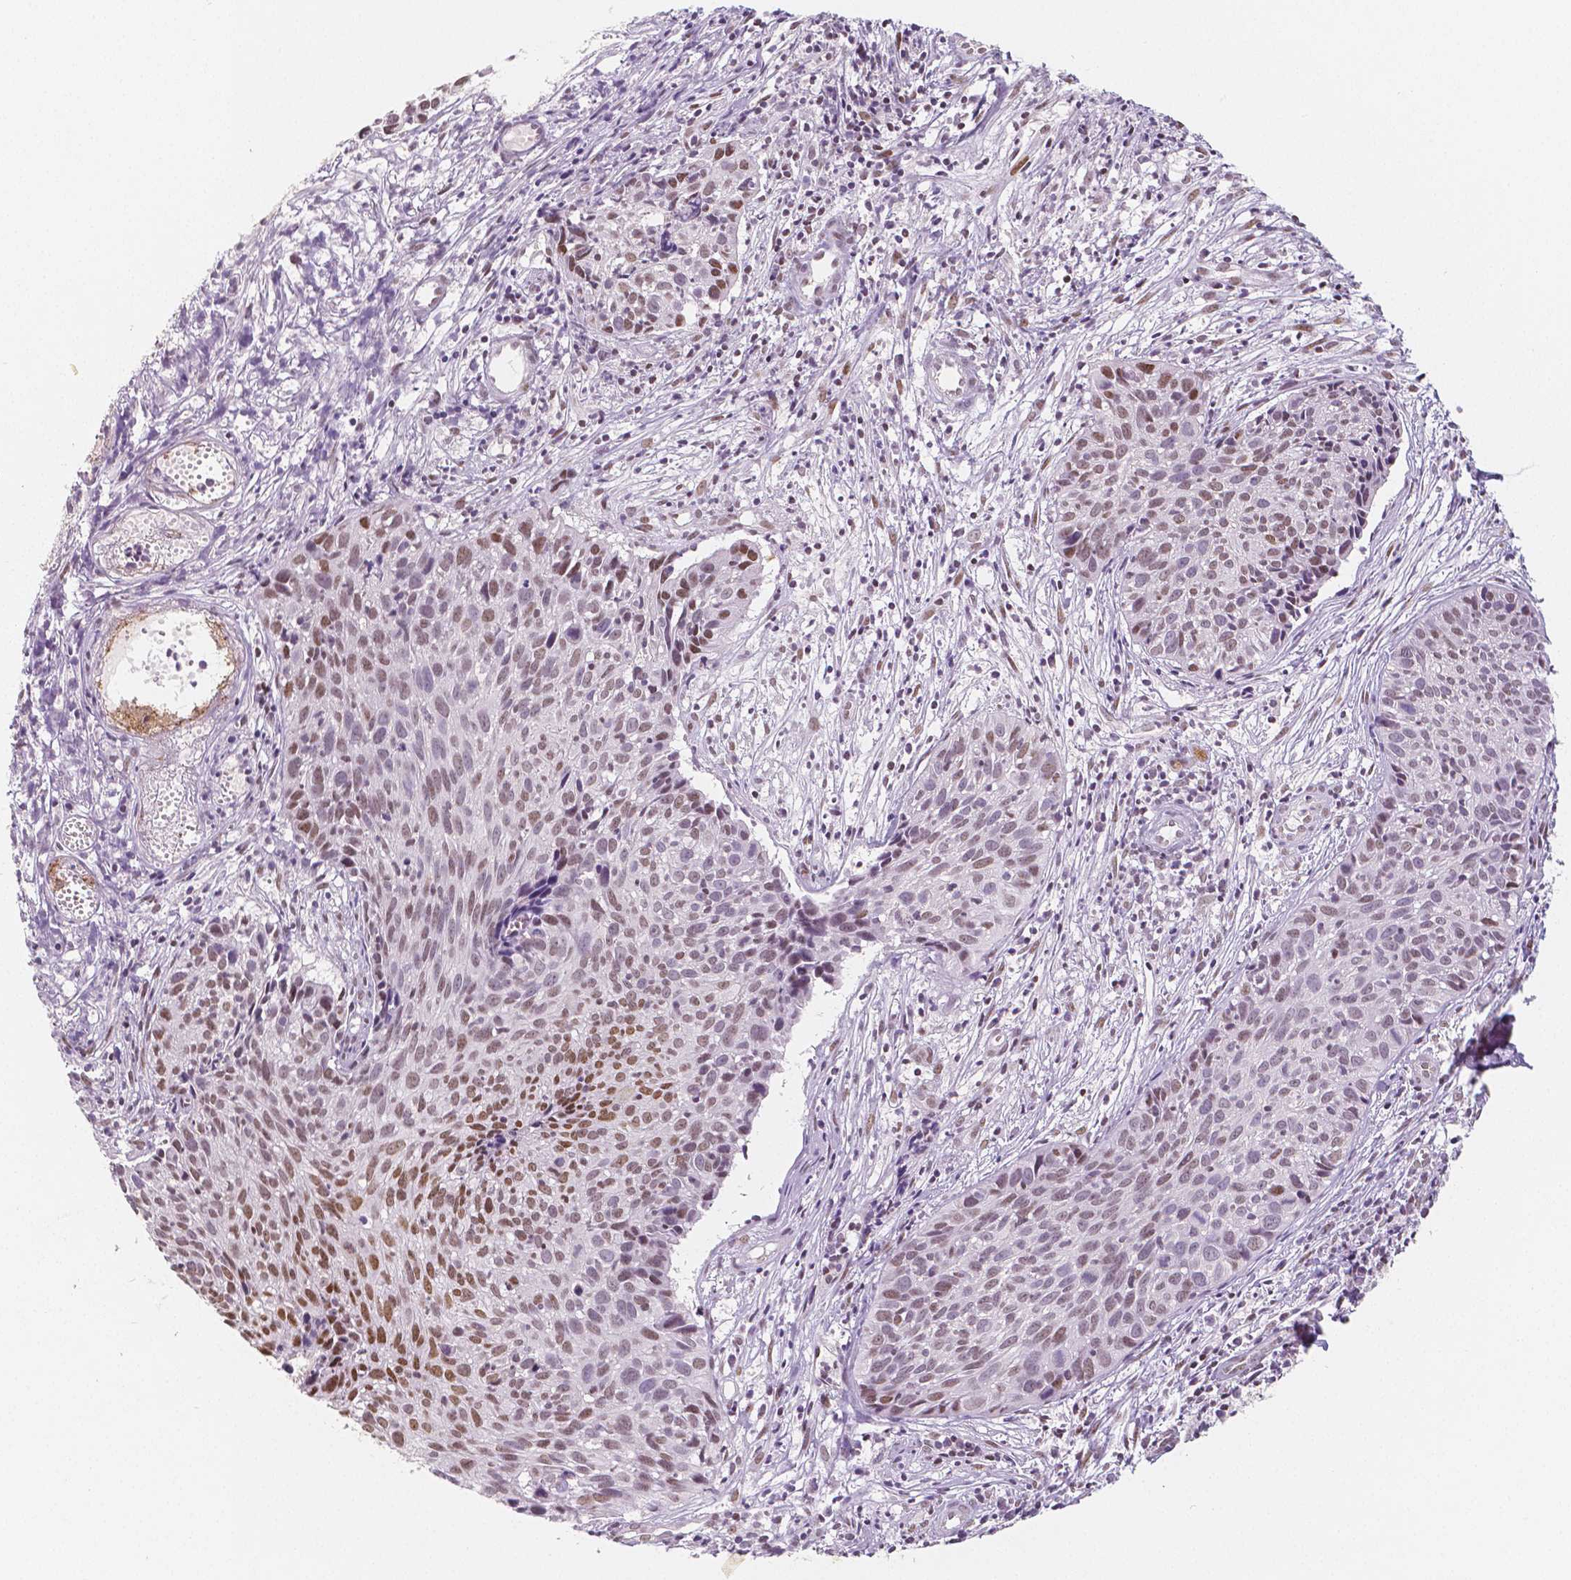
{"staining": {"intensity": "moderate", "quantity": "<25%", "location": "nuclear"}, "tissue": "cervical cancer", "cell_type": "Tumor cells", "image_type": "cancer", "snomed": [{"axis": "morphology", "description": "Squamous cell carcinoma, NOS"}, {"axis": "topography", "description": "Cervix"}], "caption": "Immunohistochemical staining of cervical cancer demonstrates moderate nuclear protein positivity in about <25% of tumor cells. Nuclei are stained in blue.", "gene": "KDM5B", "patient": {"sex": "female", "age": 30}}